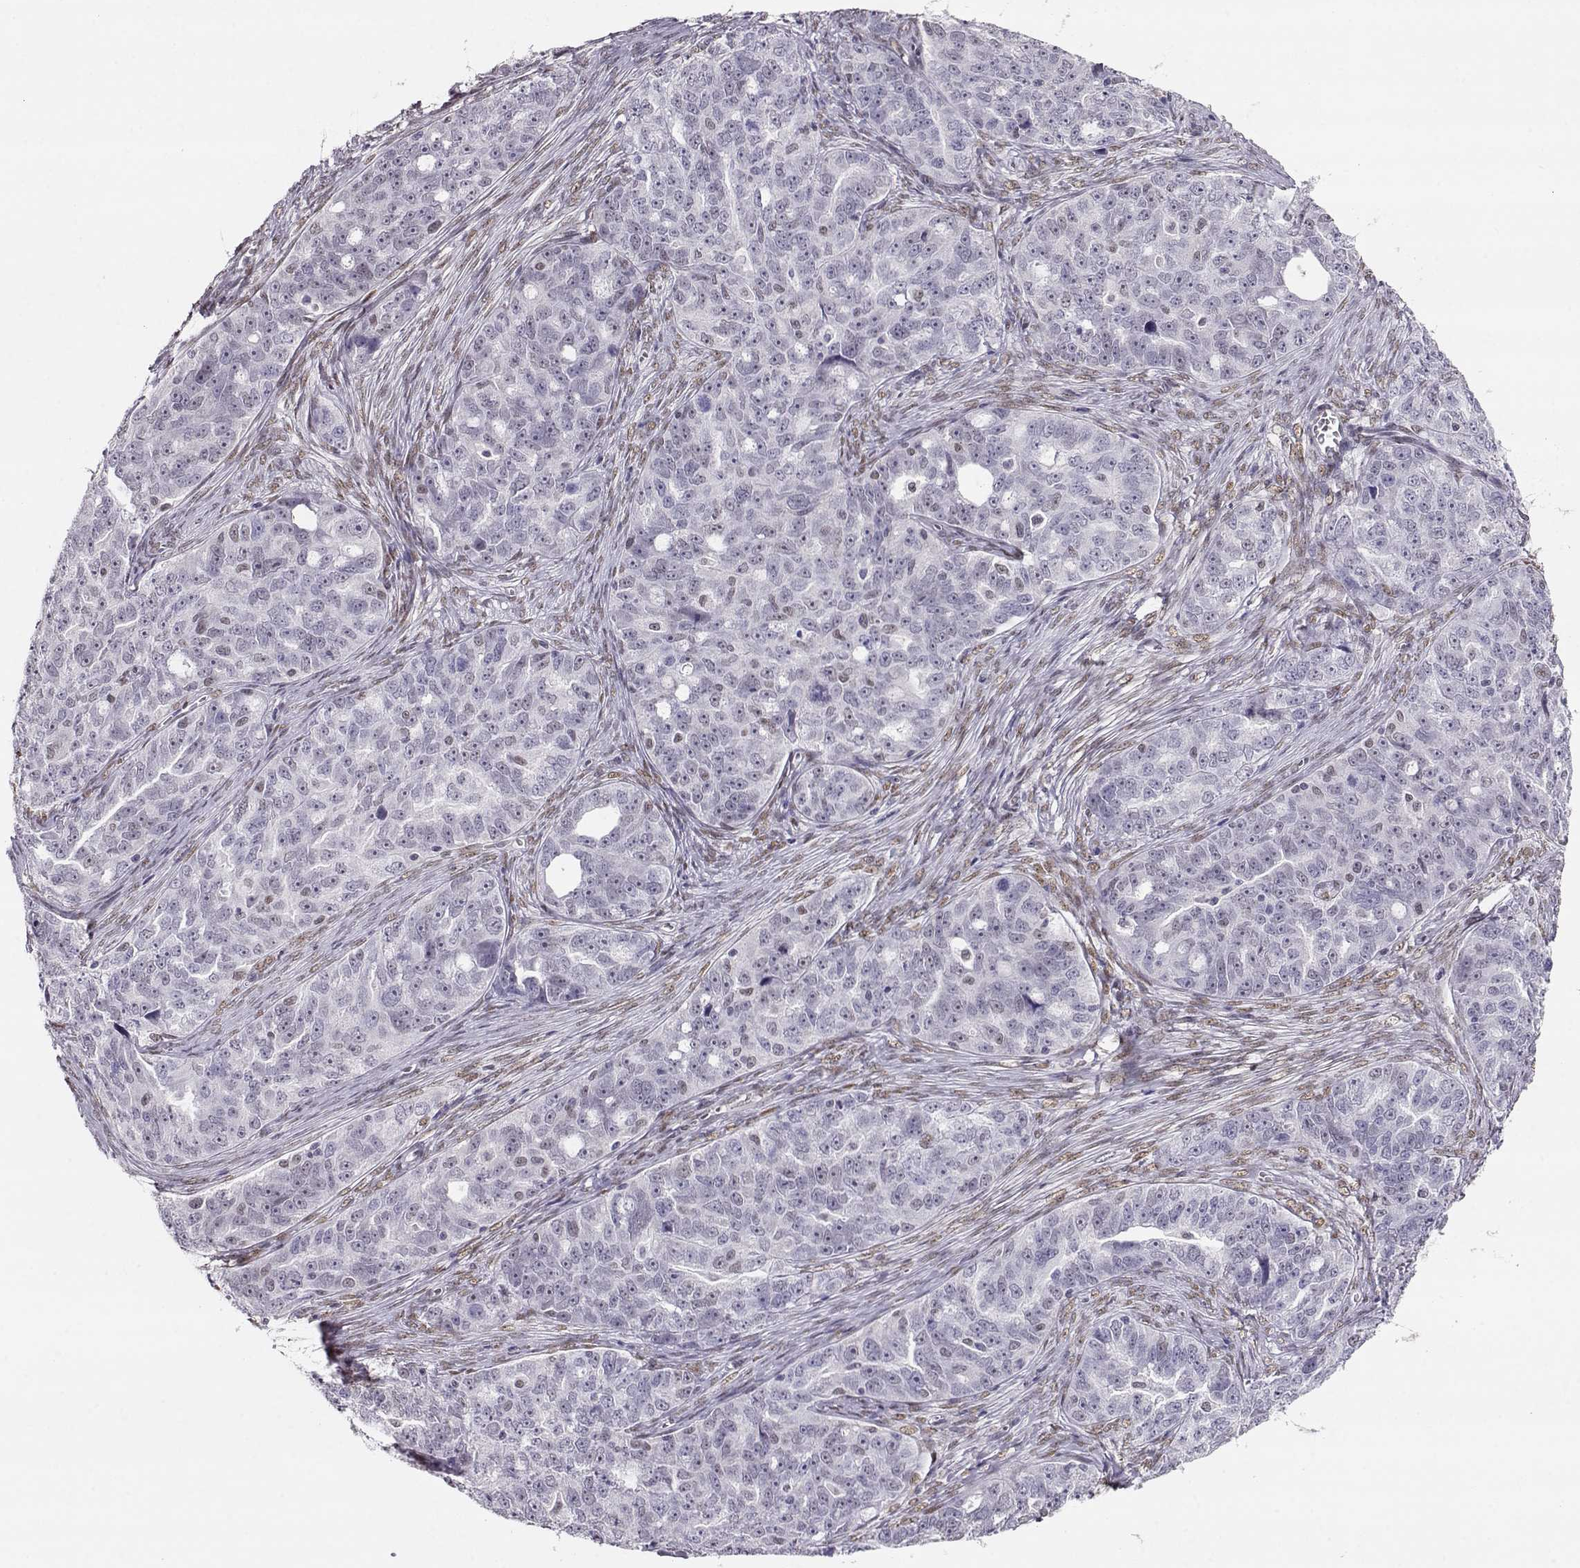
{"staining": {"intensity": "negative", "quantity": "none", "location": "none"}, "tissue": "ovarian cancer", "cell_type": "Tumor cells", "image_type": "cancer", "snomed": [{"axis": "morphology", "description": "Cystadenocarcinoma, serous, NOS"}, {"axis": "topography", "description": "Ovary"}], "caption": "This photomicrograph is of serous cystadenocarcinoma (ovarian) stained with immunohistochemistry (IHC) to label a protein in brown with the nuclei are counter-stained blue. There is no positivity in tumor cells. The staining was performed using DAB (3,3'-diaminobenzidine) to visualize the protein expression in brown, while the nuclei were stained in blue with hematoxylin (Magnification: 20x).", "gene": "POLI", "patient": {"sex": "female", "age": 51}}